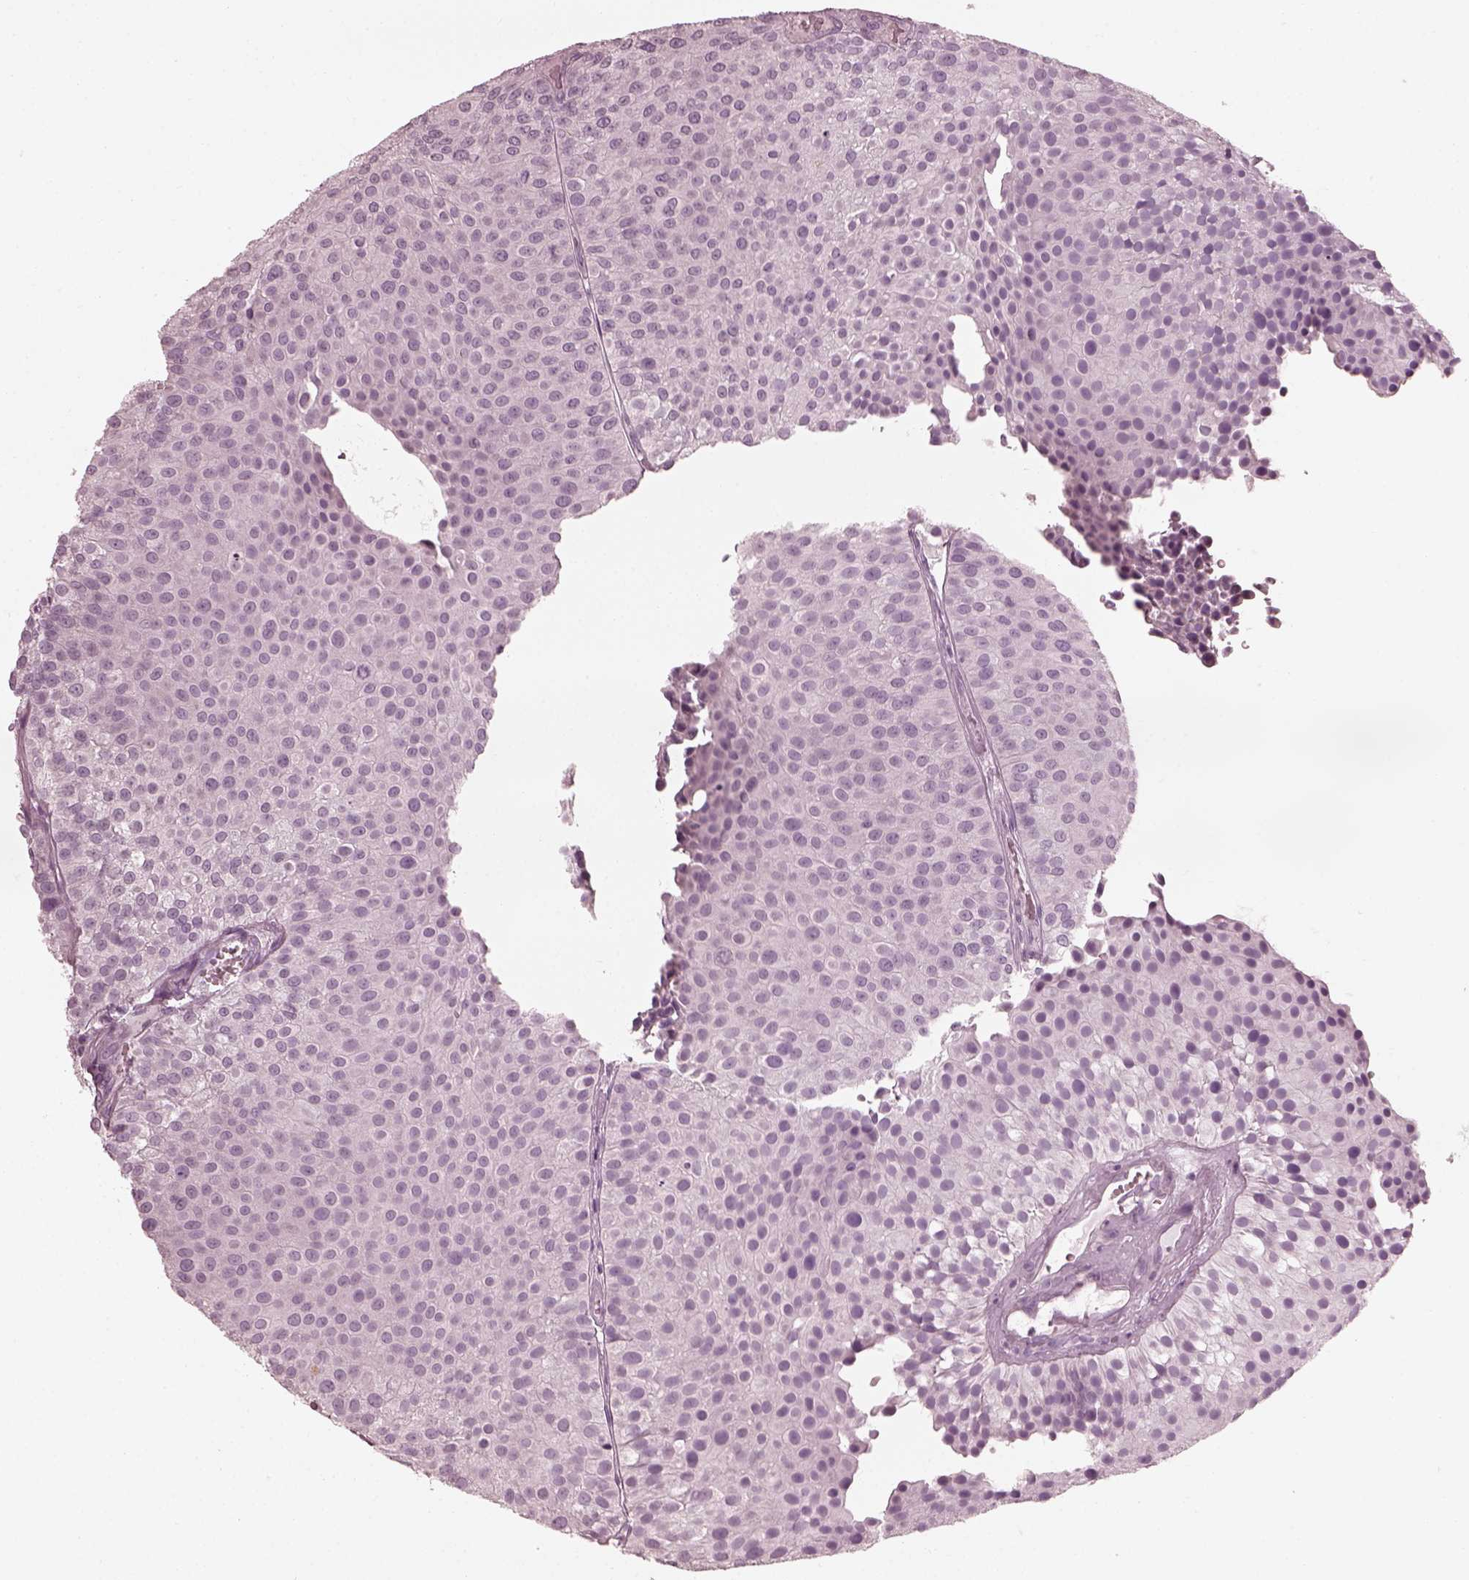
{"staining": {"intensity": "negative", "quantity": "none", "location": "none"}, "tissue": "urothelial cancer", "cell_type": "Tumor cells", "image_type": "cancer", "snomed": [{"axis": "morphology", "description": "Urothelial carcinoma, Low grade"}, {"axis": "topography", "description": "Urinary bladder"}], "caption": "Human low-grade urothelial carcinoma stained for a protein using immunohistochemistry shows no staining in tumor cells.", "gene": "SAXO2", "patient": {"sex": "female", "age": 87}}